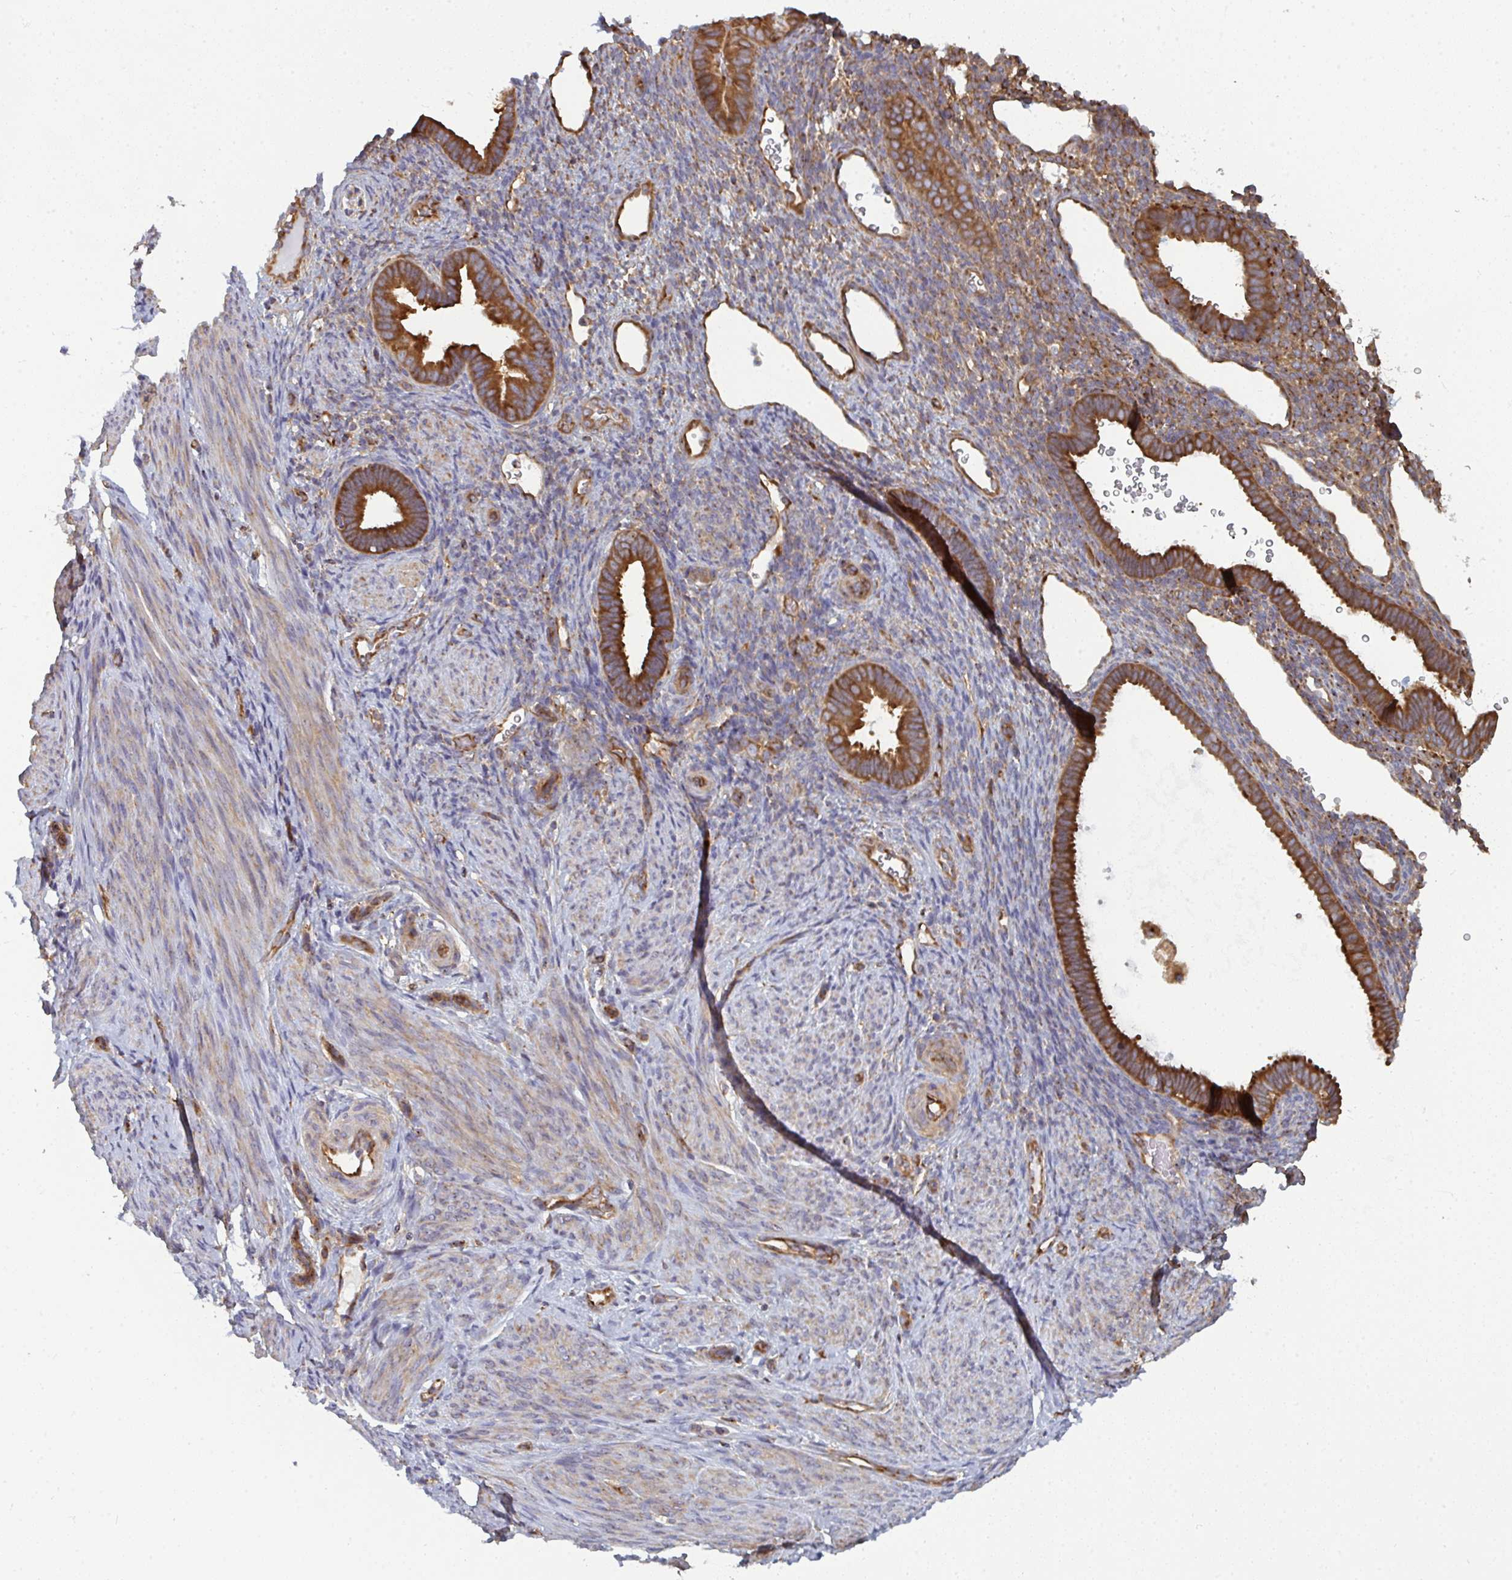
{"staining": {"intensity": "moderate", "quantity": "<25%", "location": "cytoplasmic/membranous"}, "tissue": "endometrium", "cell_type": "Cells in endometrial stroma", "image_type": "normal", "snomed": [{"axis": "morphology", "description": "Normal tissue, NOS"}, {"axis": "topography", "description": "Endometrium"}], "caption": "Cells in endometrial stroma show moderate cytoplasmic/membranous positivity in about <25% of cells in normal endometrium. Nuclei are stained in blue.", "gene": "DYNC1I2", "patient": {"sex": "female", "age": 34}}